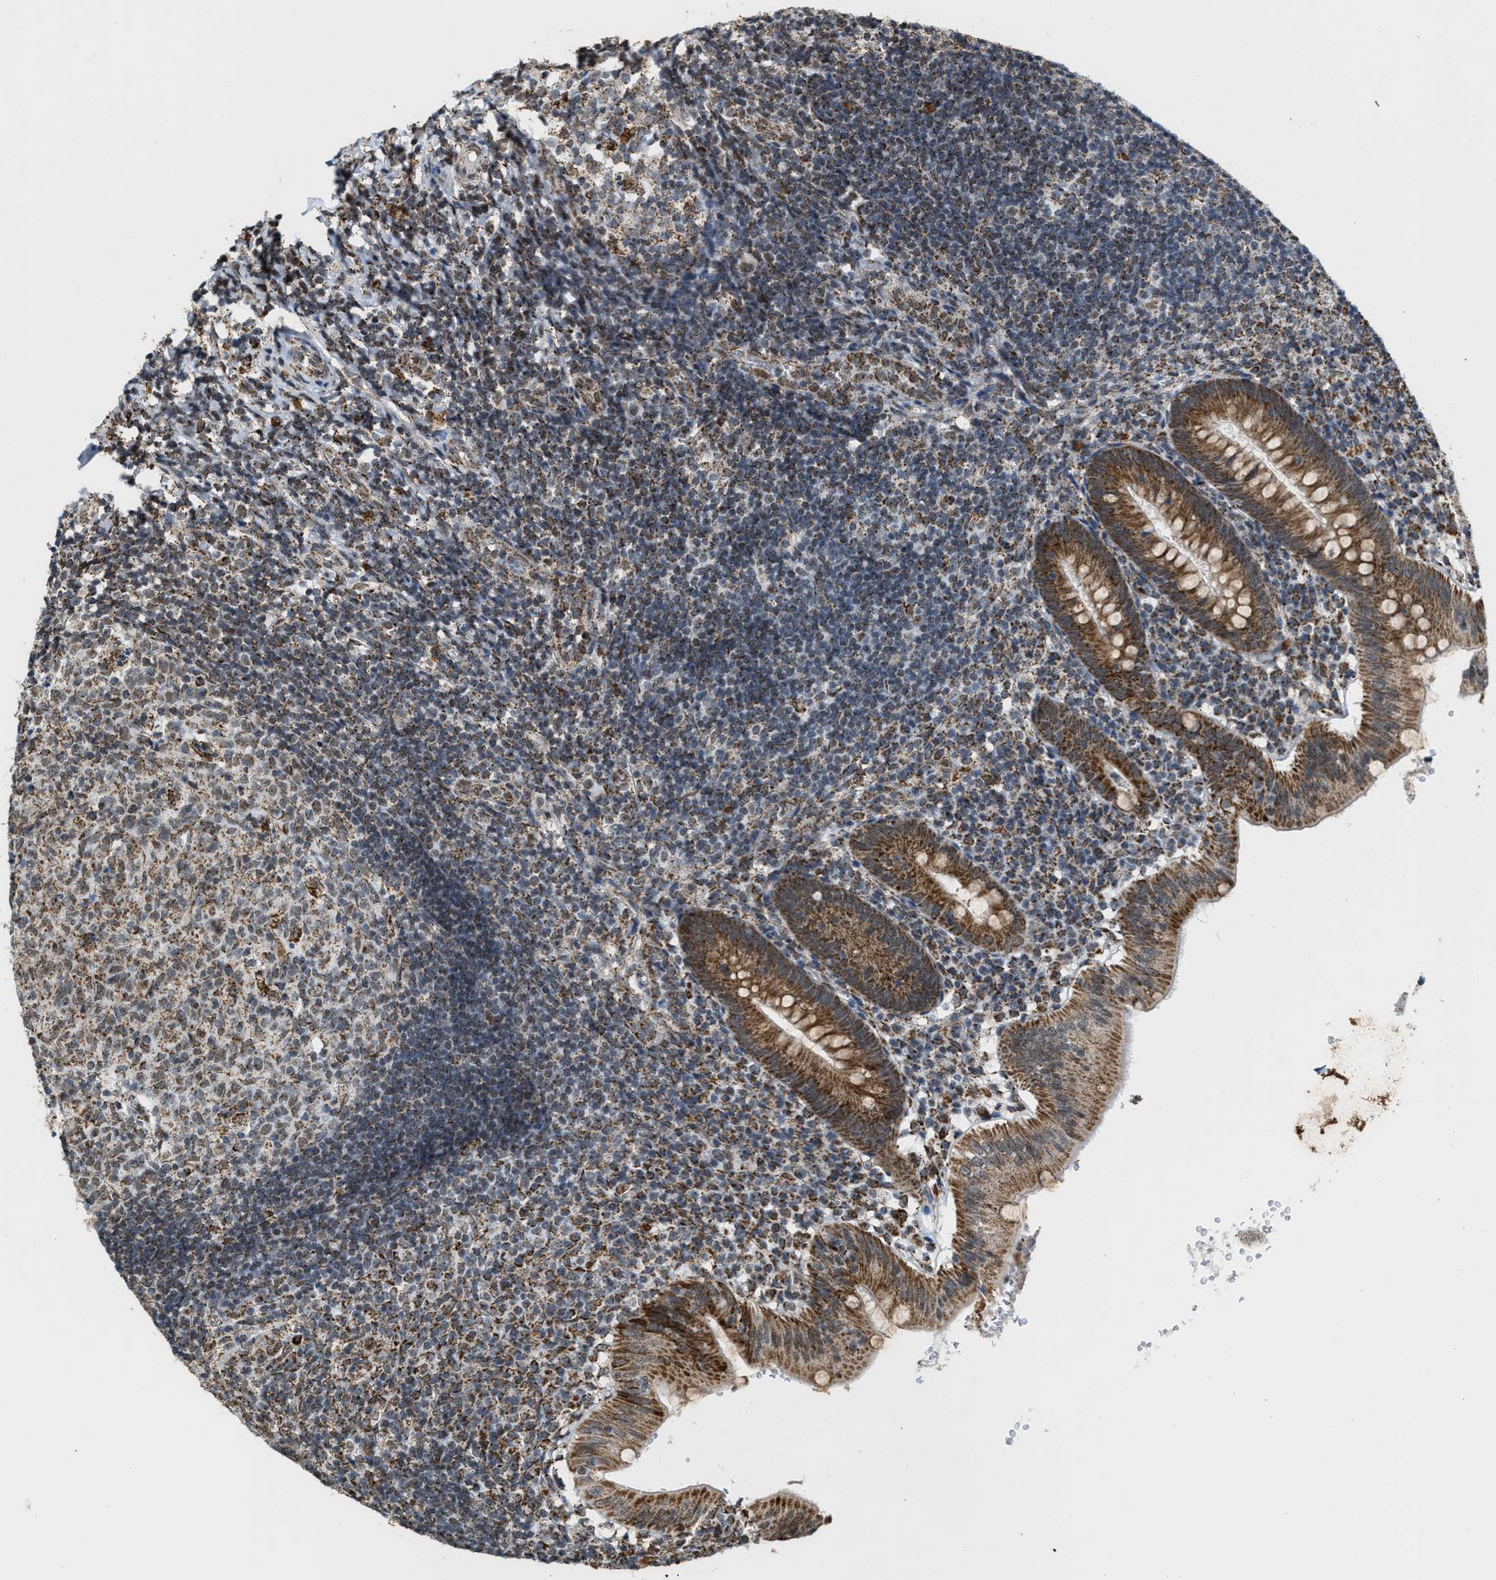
{"staining": {"intensity": "strong", "quantity": ">75%", "location": "cytoplasmic/membranous,nuclear"}, "tissue": "appendix", "cell_type": "Glandular cells", "image_type": "normal", "snomed": [{"axis": "morphology", "description": "Normal tissue, NOS"}, {"axis": "topography", "description": "Appendix"}], "caption": "A photomicrograph of appendix stained for a protein shows strong cytoplasmic/membranous,nuclear brown staining in glandular cells.", "gene": "HIBADH", "patient": {"sex": "male", "age": 8}}